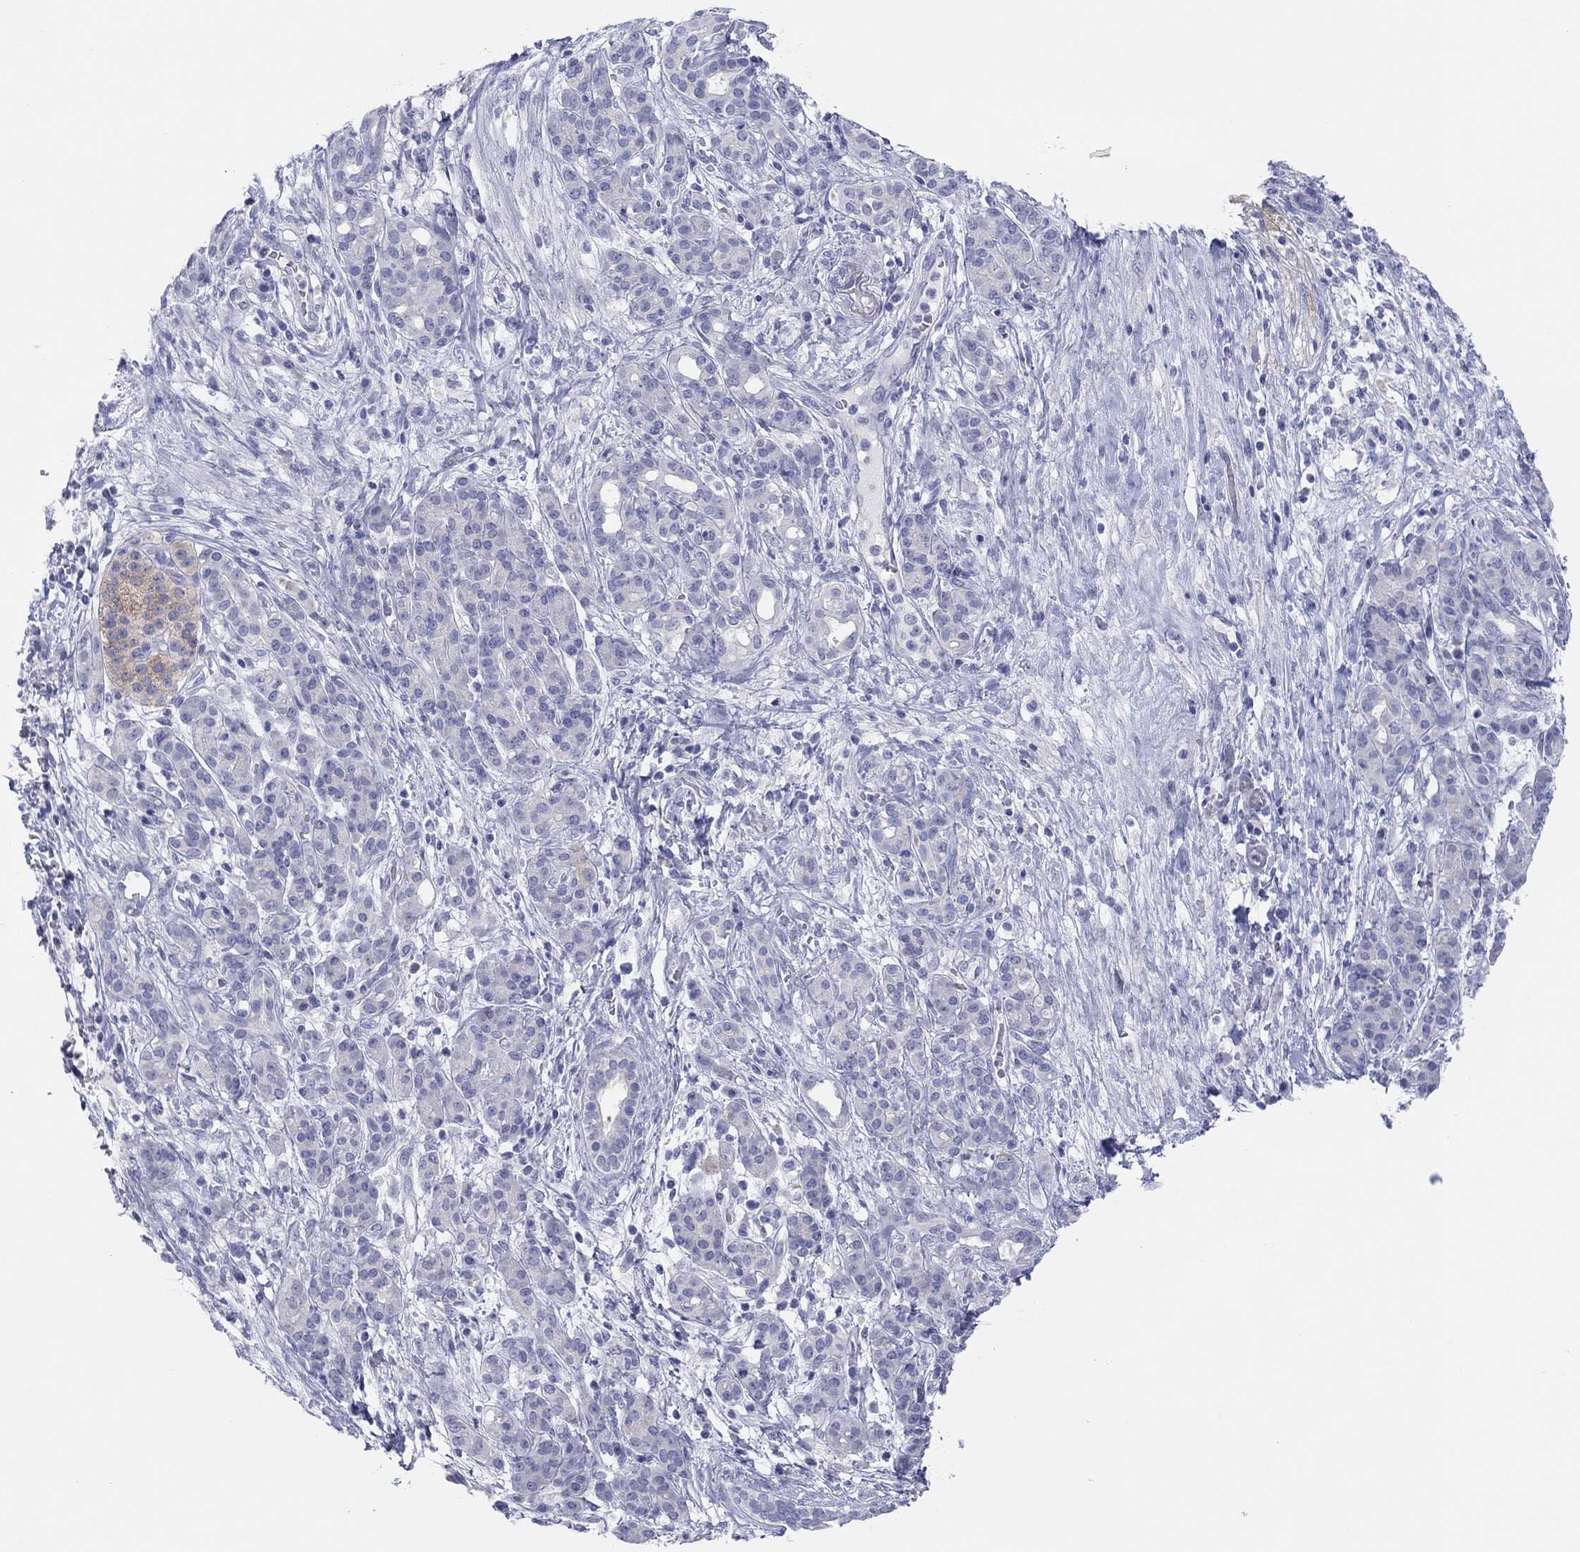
{"staining": {"intensity": "negative", "quantity": "none", "location": "none"}, "tissue": "pancreatic cancer", "cell_type": "Tumor cells", "image_type": "cancer", "snomed": [{"axis": "morphology", "description": "Adenocarcinoma, NOS"}, {"axis": "topography", "description": "Pancreas"}], "caption": "Histopathology image shows no significant protein expression in tumor cells of adenocarcinoma (pancreatic).", "gene": "CPNE6", "patient": {"sex": "male", "age": 44}}